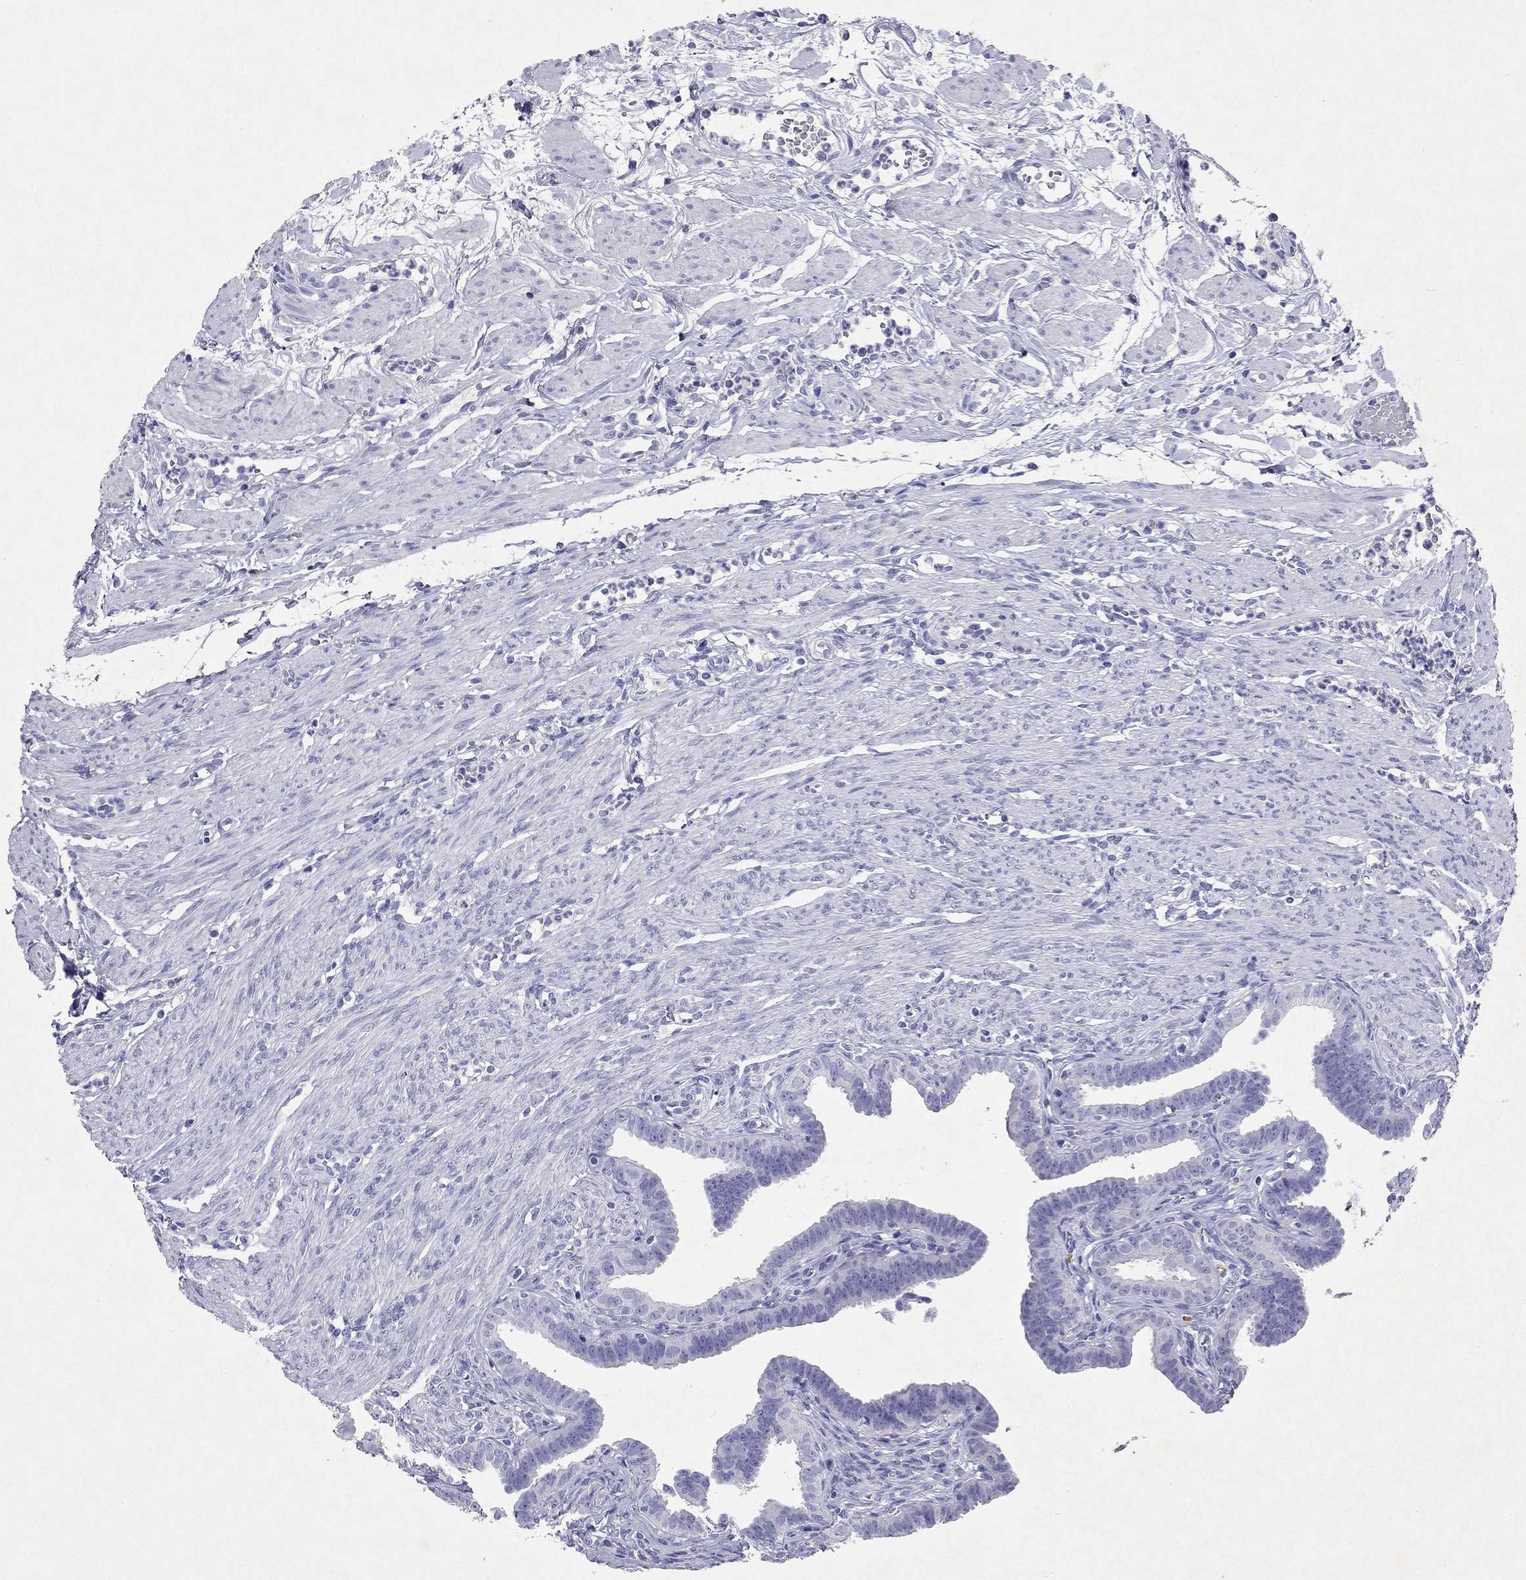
{"staining": {"intensity": "negative", "quantity": "none", "location": "none"}, "tissue": "fallopian tube", "cell_type": "Glandular cells", "image_type": "normal", "snomed": [{"axis": "morphology", "description": "Normal tissue, NOS"}, {"axis": "topography", "description": "Fallopian tube"}, {"axis": "topography", "description": "Ovary"}], "caption": "Photomicrograph shows no protein positivity in glandular cells of benign fallopian tube.", "gene": "ARMC12", "patient": {"sex": "female", "age": 33}}